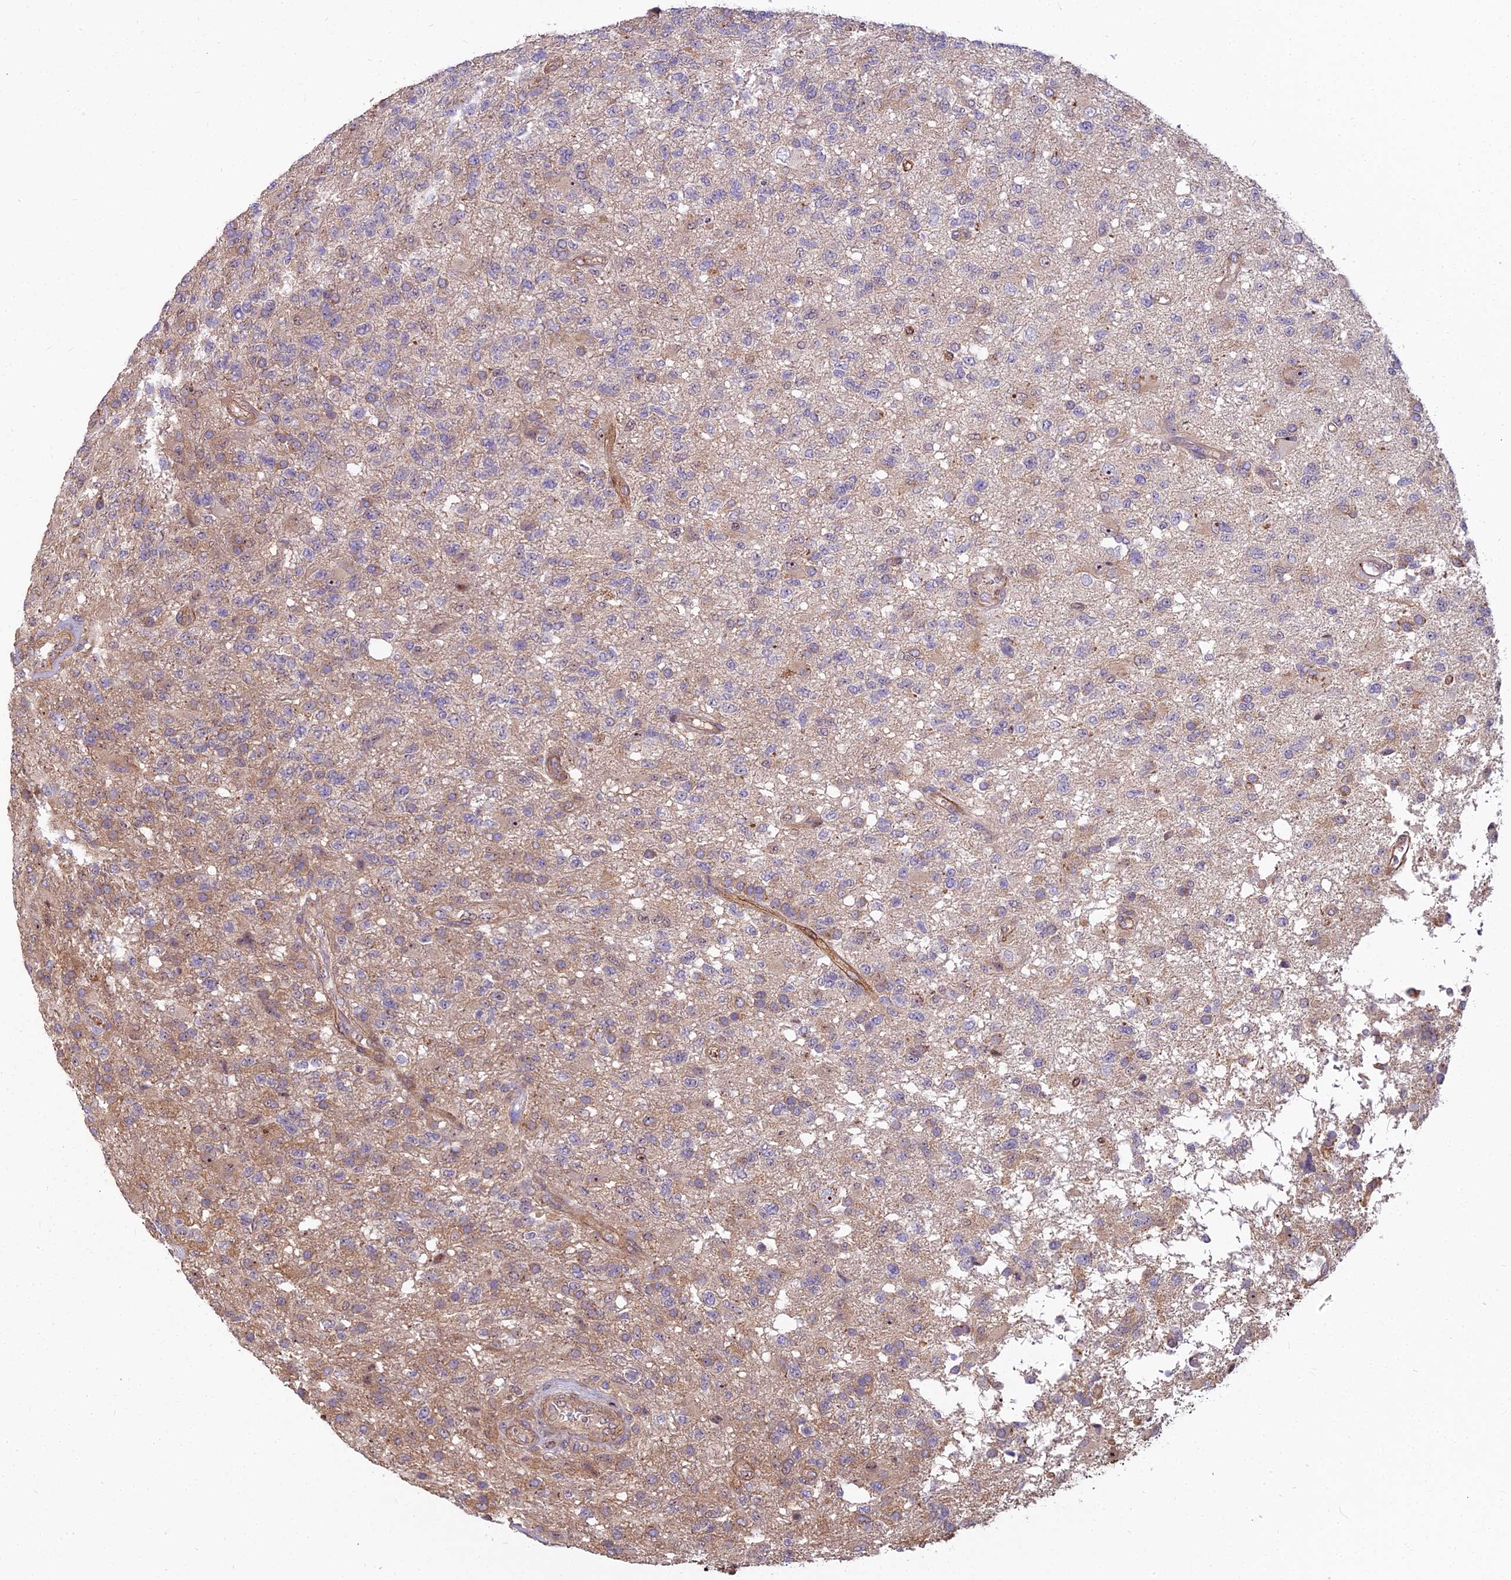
{"staining": {"intensity": "weak", "quantity": "<25%", "location": "cytoplasmic/membranous"}, "tissue": "glioma", "cell_type": "Tumor cells", "image_type": "cancer", "snomed": [{"axis": "morphology", "description": "Glioma, malignant, High grade"}, {"axis": "topography", "description": "Brain"}], "caption": "Malignant high-grade glioma stained for a protein using immunohistochemistry (IHC) demonstrates no staining tumor cells.", "gene": "TCEA3", "patient": {"sex": "male", "age": 56}}